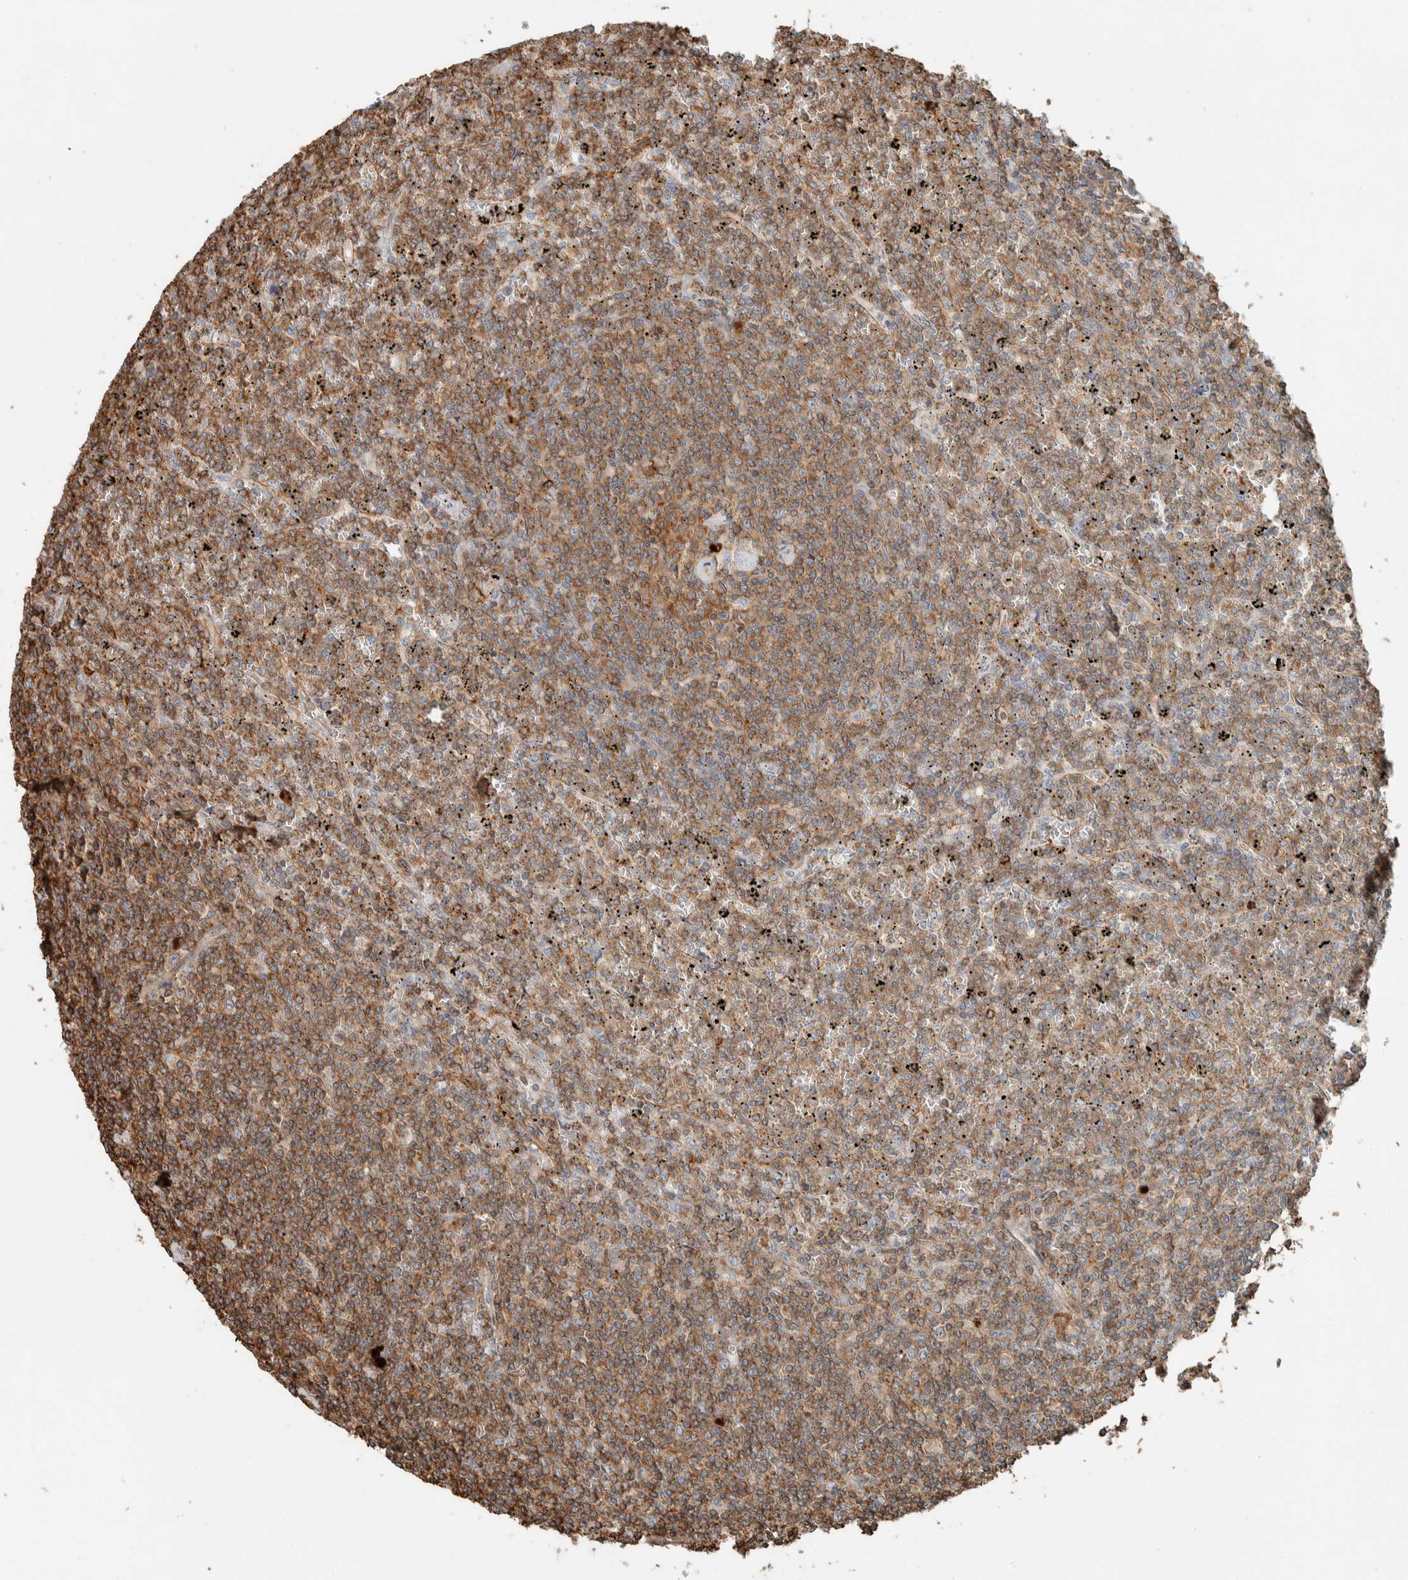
{"staining": {"intensity": "moderate", "quantity": ">75%", "location": "cytoplasmic/membranous"}, "tissue": "lymphoma", "cell_type": "Tumor cells", "image_type": "cancer", "snomed": [{"axis": "morphology", "description": "Malignant lymphoma, non-Hodgkin's type, Low grade"}, {"axis": "topography", "description": "Spleen"}], "caption": "Immunohistochemistry histopathology image of neoplastic tissue: lymphoma stained using immunohistochemistry (IHC) demonstrates medium levels of moderate protein expression localized specifically in the cytoplasmic/membranous of tumor cells, appearing as a cytoplasmic/membranous brown color.", "gene": "CTBP2", "patient": {"sex": "female", "age": 19}}